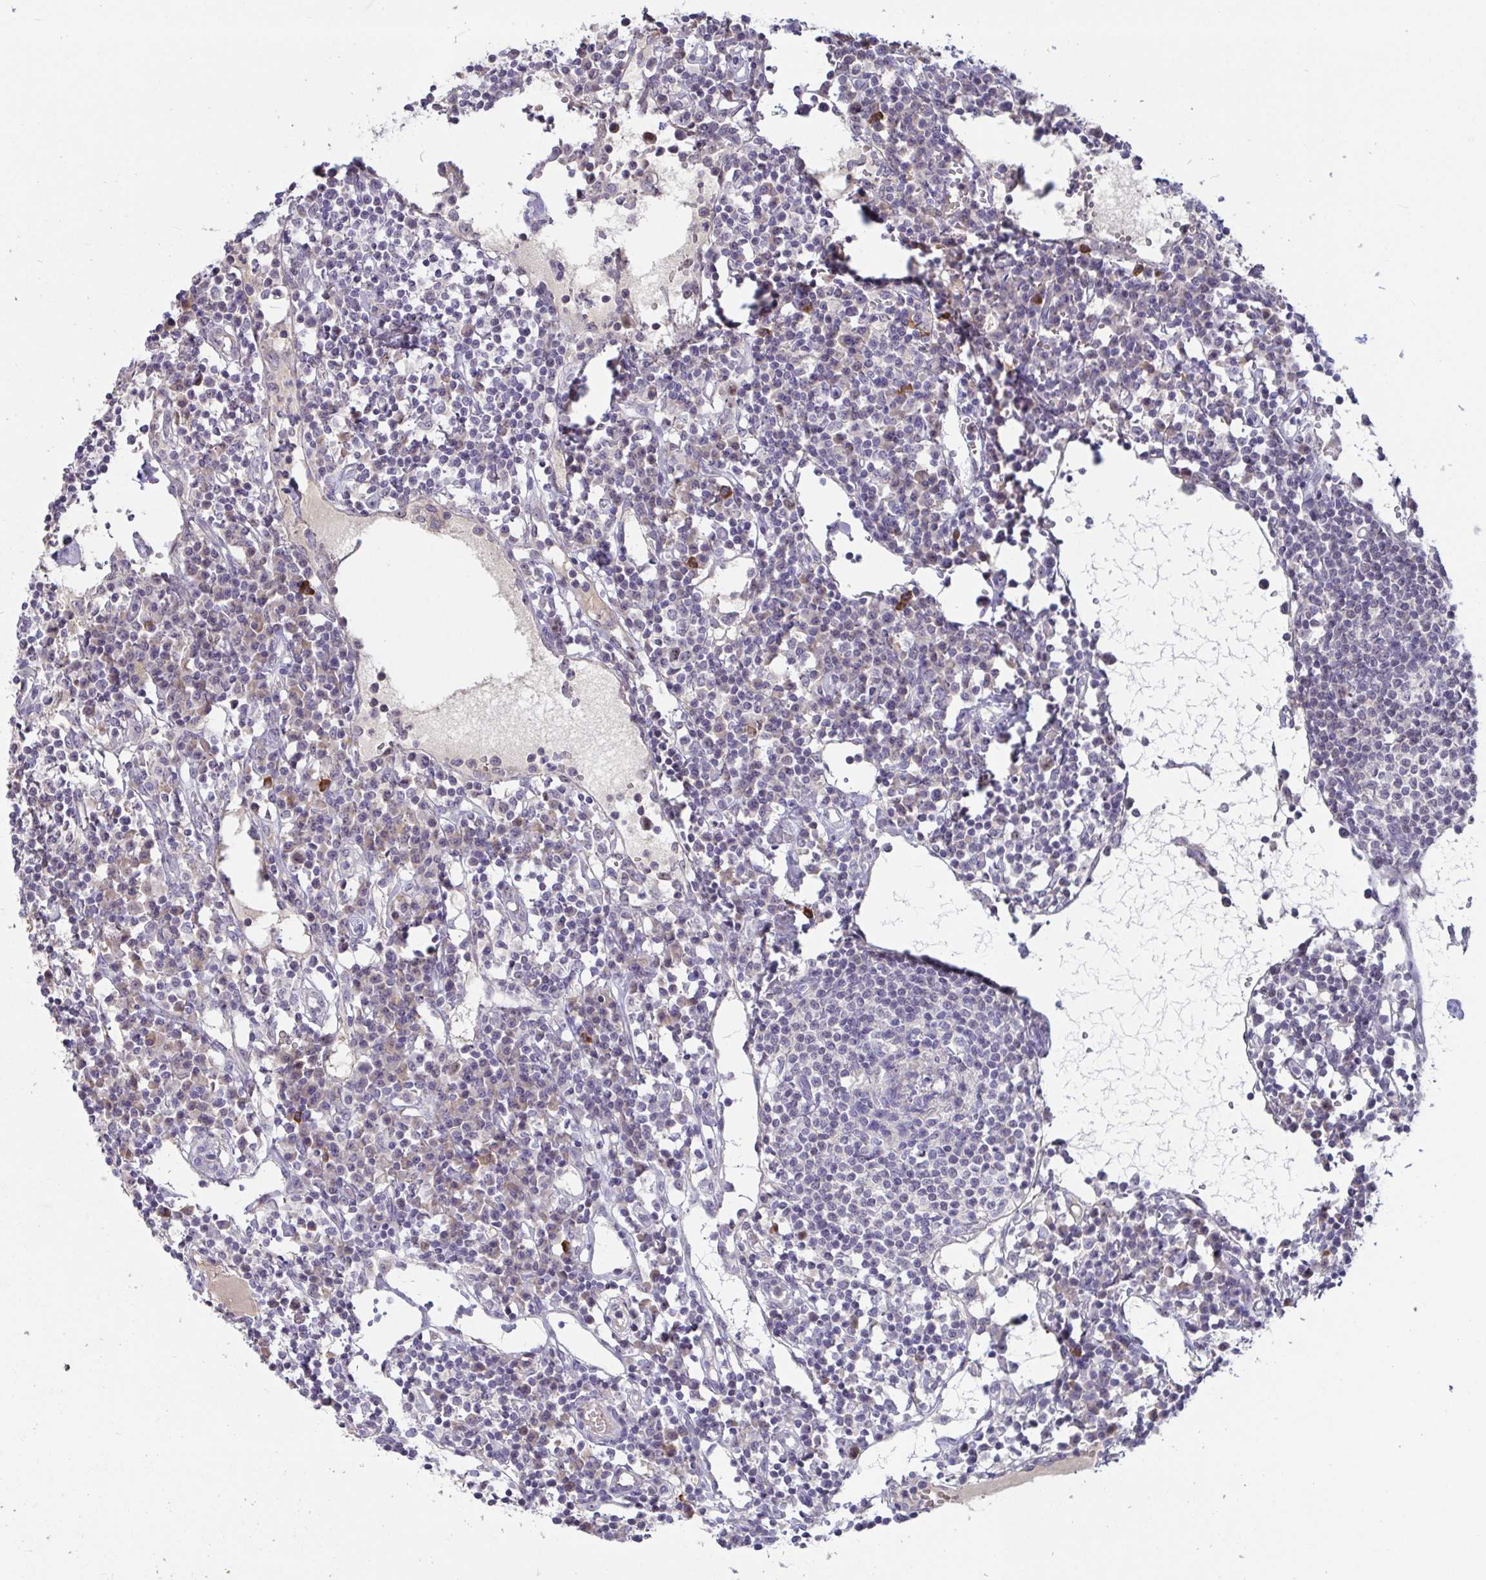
{"staining": {"intensity": "negative", "quantity": "none", "location": "none"}, "tissue": "lymph node", "cell_type": "Germinal center cells", "image_type": "normal", "snomed": [{"axis": "morphology", "description": "Normal tissue, NOS"}, {"axis": "topography", "description": "Lymph node"}], "caption": "High power microscopy image of an IHC photomicrograph of normal lymph node, revealing no significant expression in germinal center cells. (DAB (3,3'-diaminobenzidine) IHC visualized using brightfield microscopy, high magnification).", "gene": "MYC", "patient": {"sex": "female", "age": 78}}